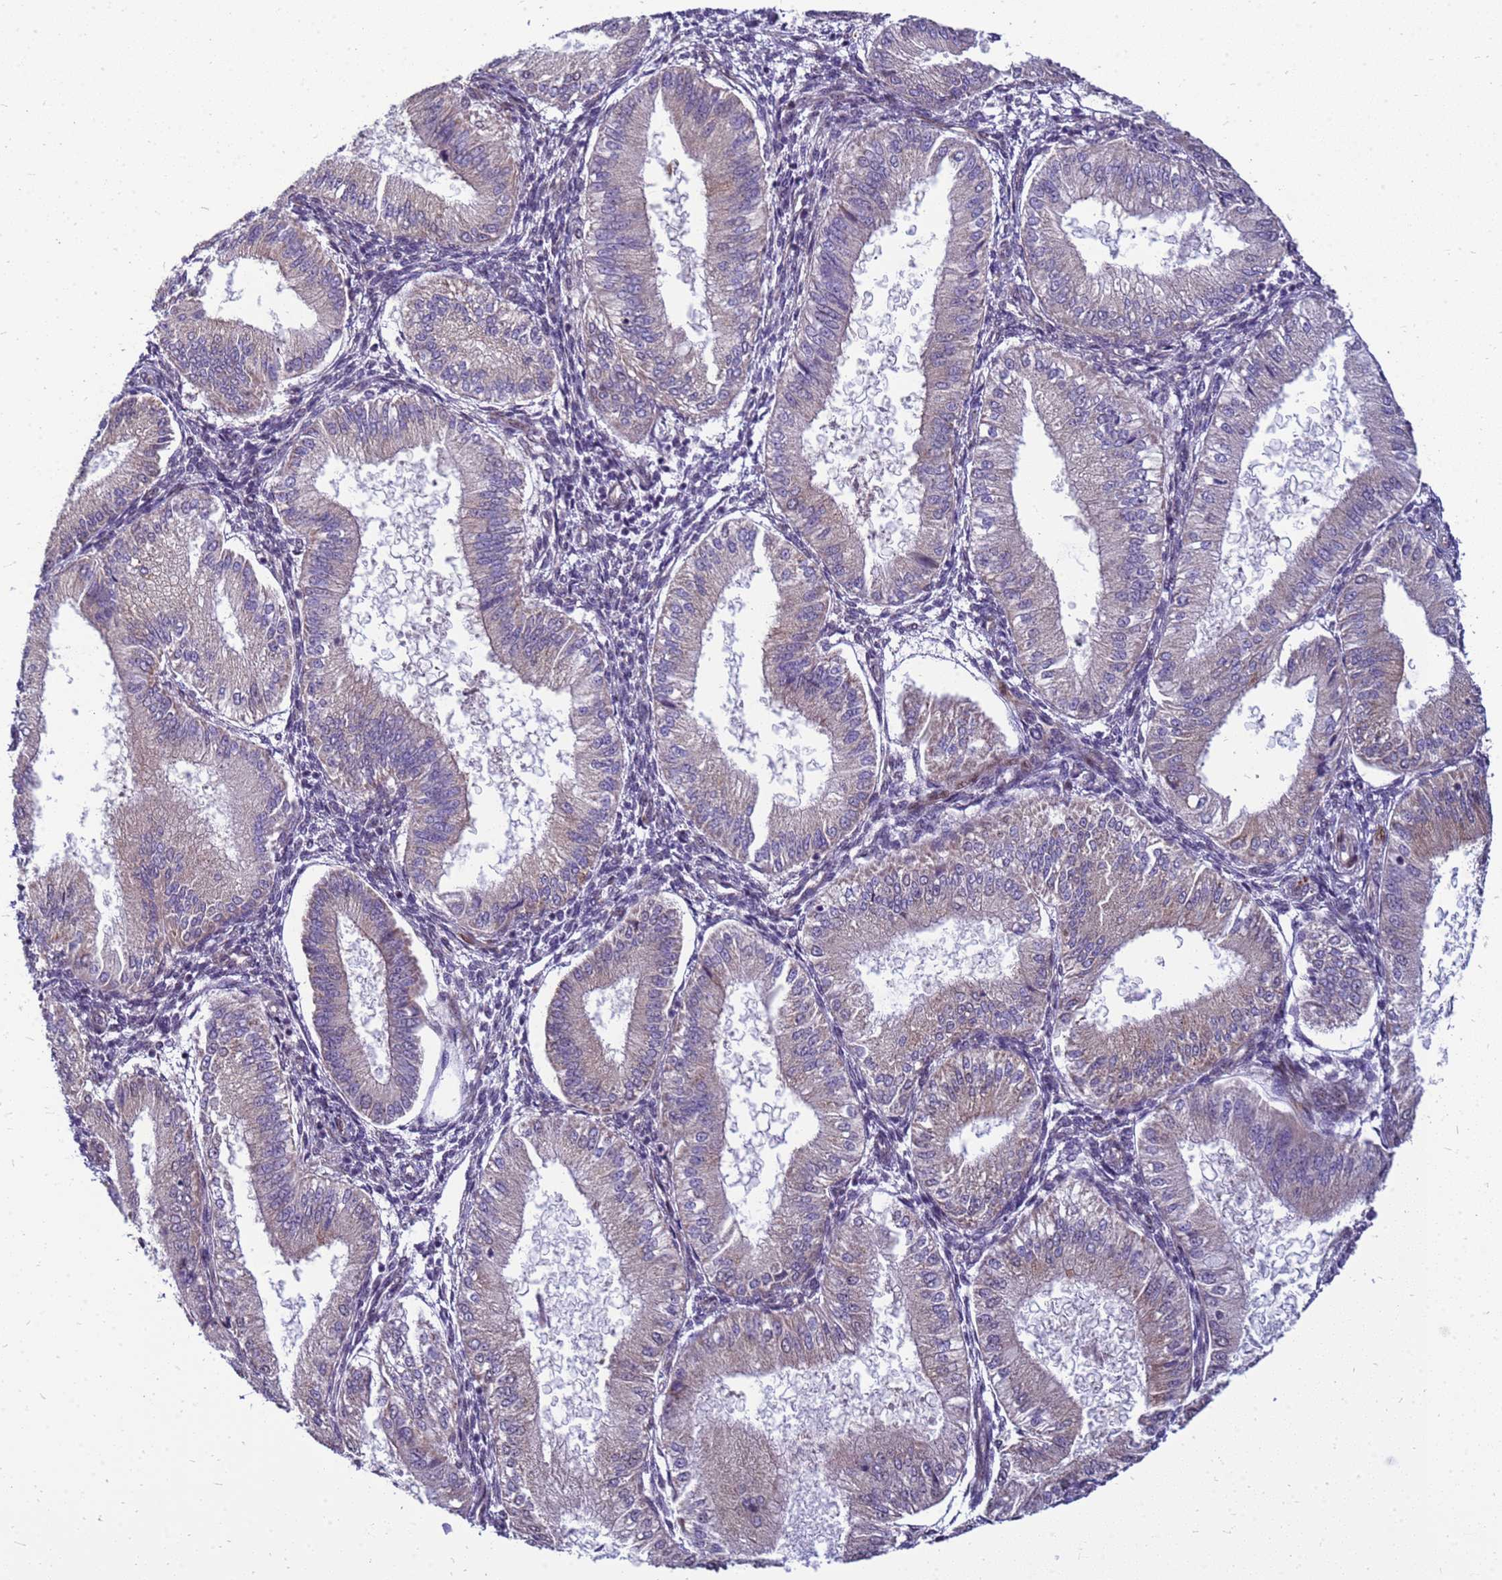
{"staining": {"intensity": "moderate", "quantity": "<25%", "location": "cytoplasmic/membranous"}, "tissue": "endometrium", "cell_type": "Cells in endometrial stroma", "image_type": "normal", "snomed": [{"axis": "morphology", "description": "Normal tissue, NOS"}, {"axis": "topography", "description": "Endometrium"}], "caption": "Cells in endometrial stroma reveal low levels of moderate cytoplasmic/membranous positivity in about <25% of cells in unremarkable endometrium.", "gene": "RSPO1", "patient": {"sex": "female", "age": 39}}